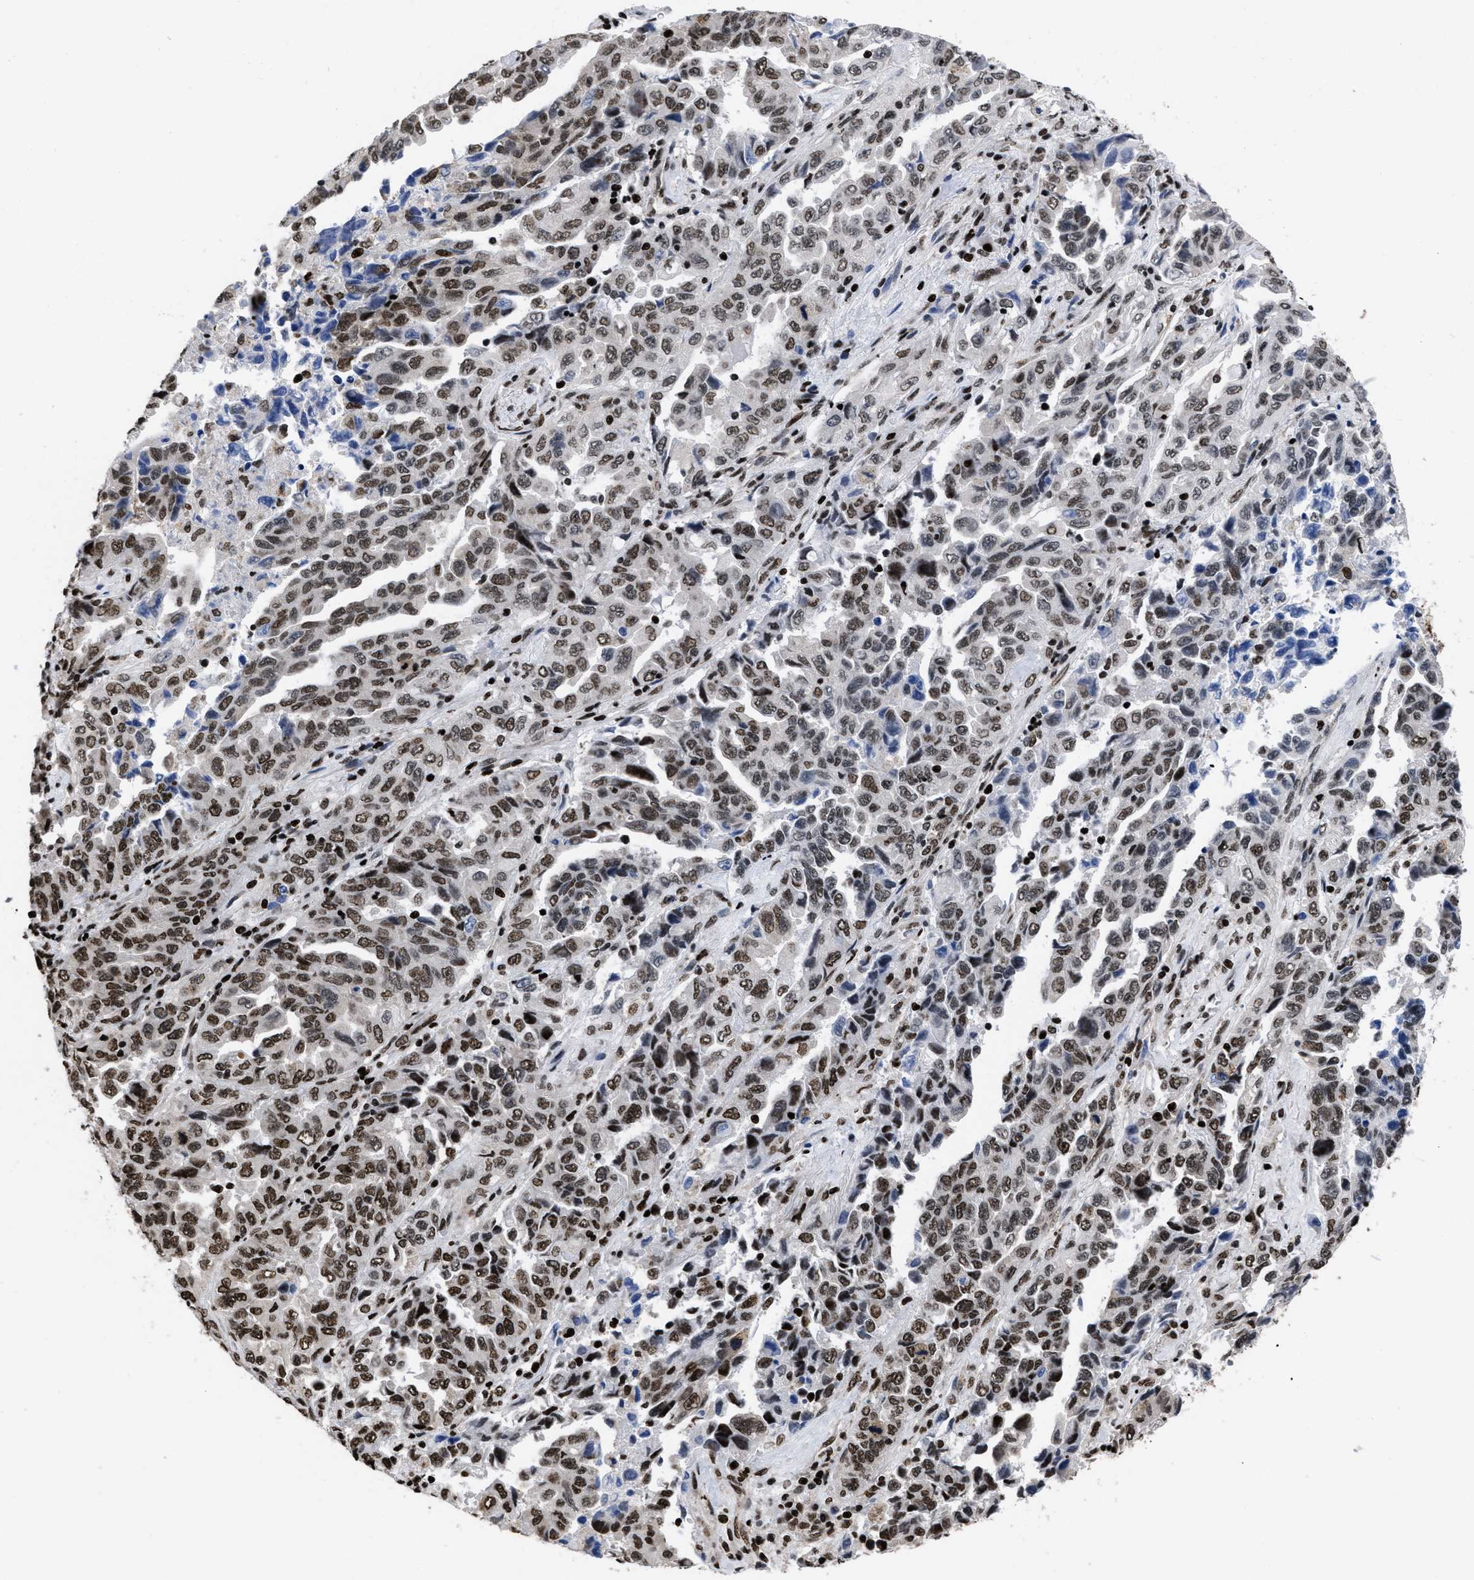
{"staining": {"intensity": "moderate", "quantity": ">75%", "location": "nuclear"}, "tissue": "lung cancer", "cell_type": "Tumor cells", "image_type": "cancer", "snomed": [{"axis": "morphology", "description": "Adenocarcinoma, NOS"}, {"axis": "topography", "description": "Lung"}], "caption": "Moderate nuclear positivity is present in about >75% of tumor cells in lung cancer (adenocarcinoma).", "gene": "CALHM3", "patient": {"sex": "female", "age": 51}}